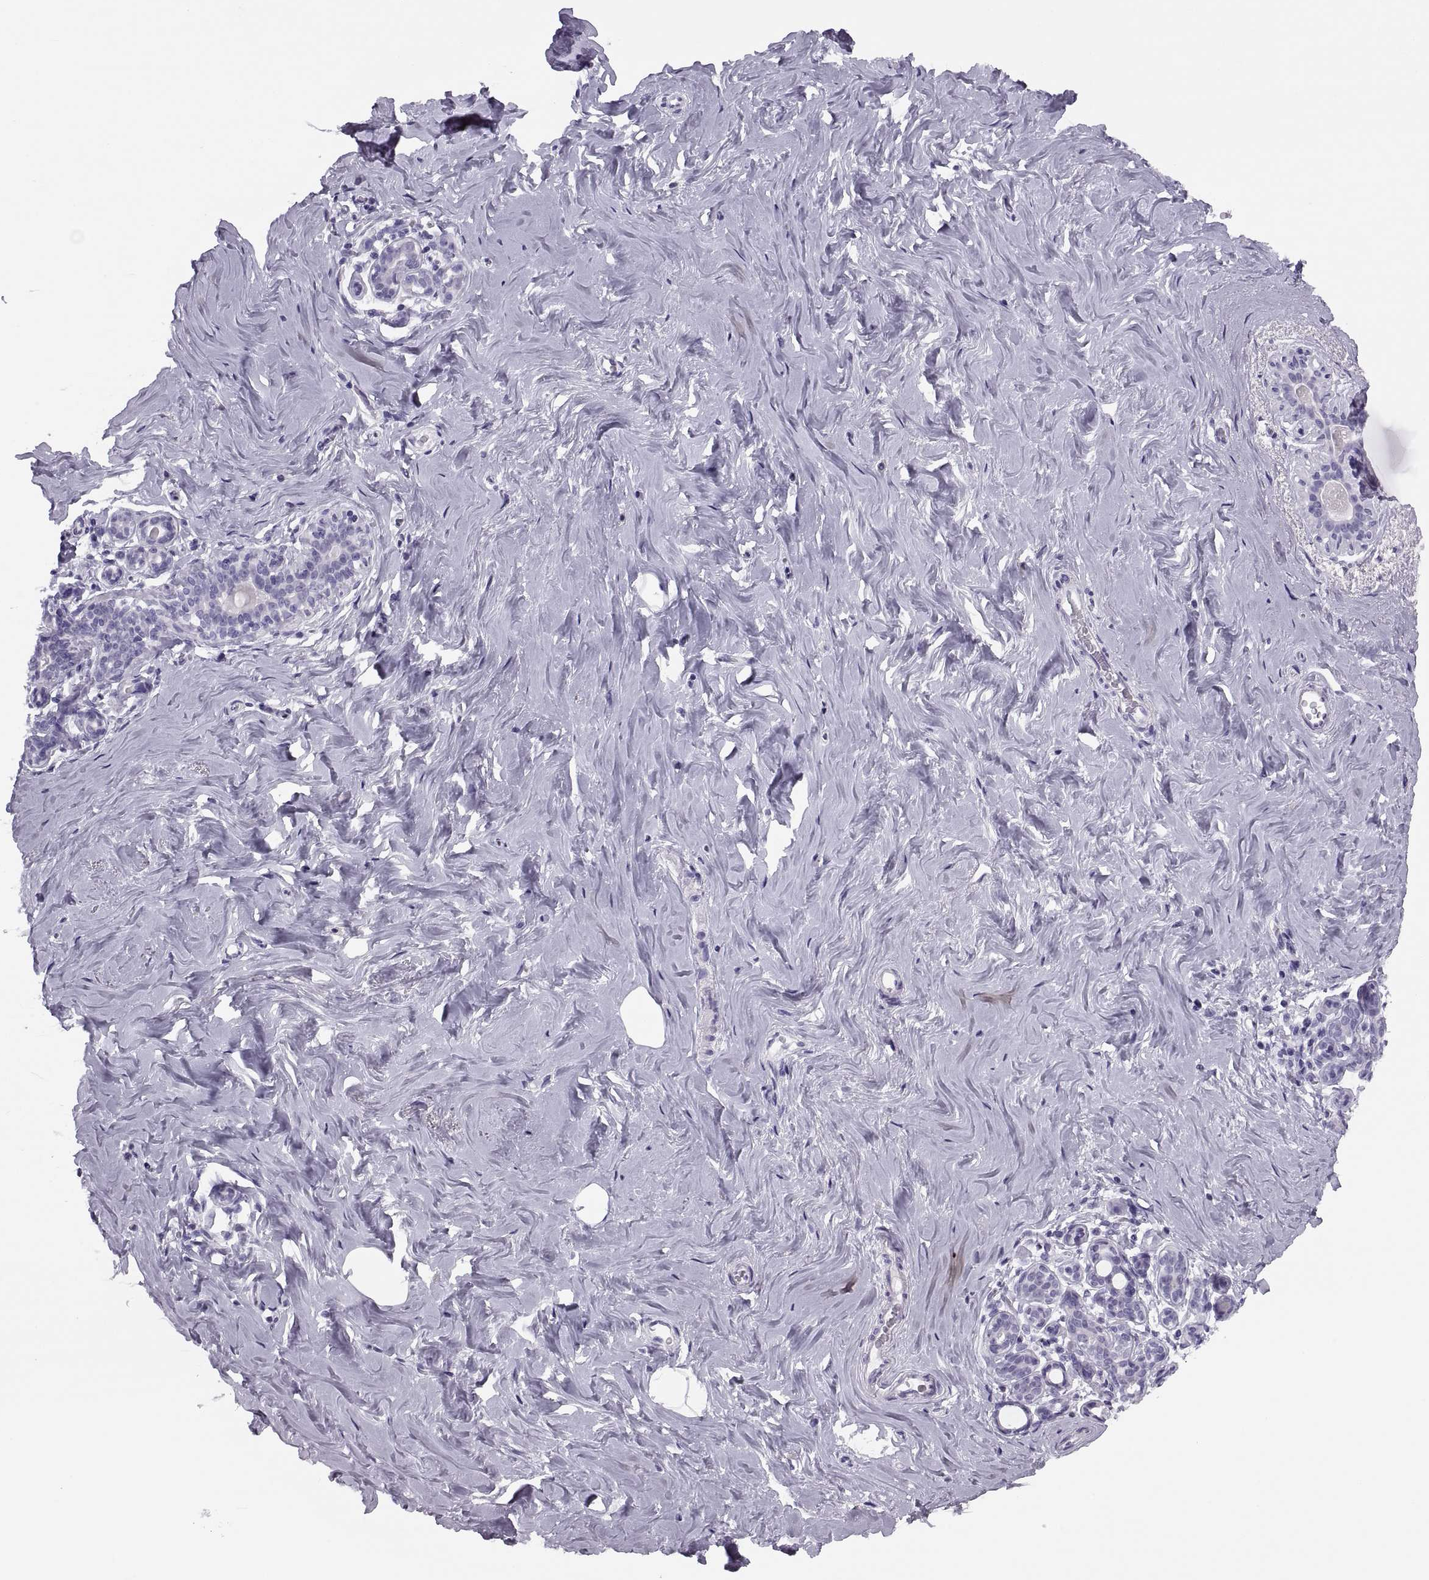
{"staining": {"intensity": "negative", "quantity": "none", "location": "none"}, "tissue": "breast", "cell_type": "Adipocytes", "image_type": "normal", "snomed": [{"axis": "morphology", "description": "Normal tissue, NOS"}, {"axis": "topography", "description": "Skin"}, {"axis": "topography", "description": "Breast"}], "caption": "Immunohistochemistry image of unremarkable breast: human breast stained with DAB (3,3'-diaminobenzidine) exhibits no significant protein staining in adipocytes. (DAB (3,3'-diaminobenzidine) immunohistochemistry (IHC) with hematoxylin counter stain).", "gene": "FAM24A", "patient": {"sex": "female", "age": 43}}